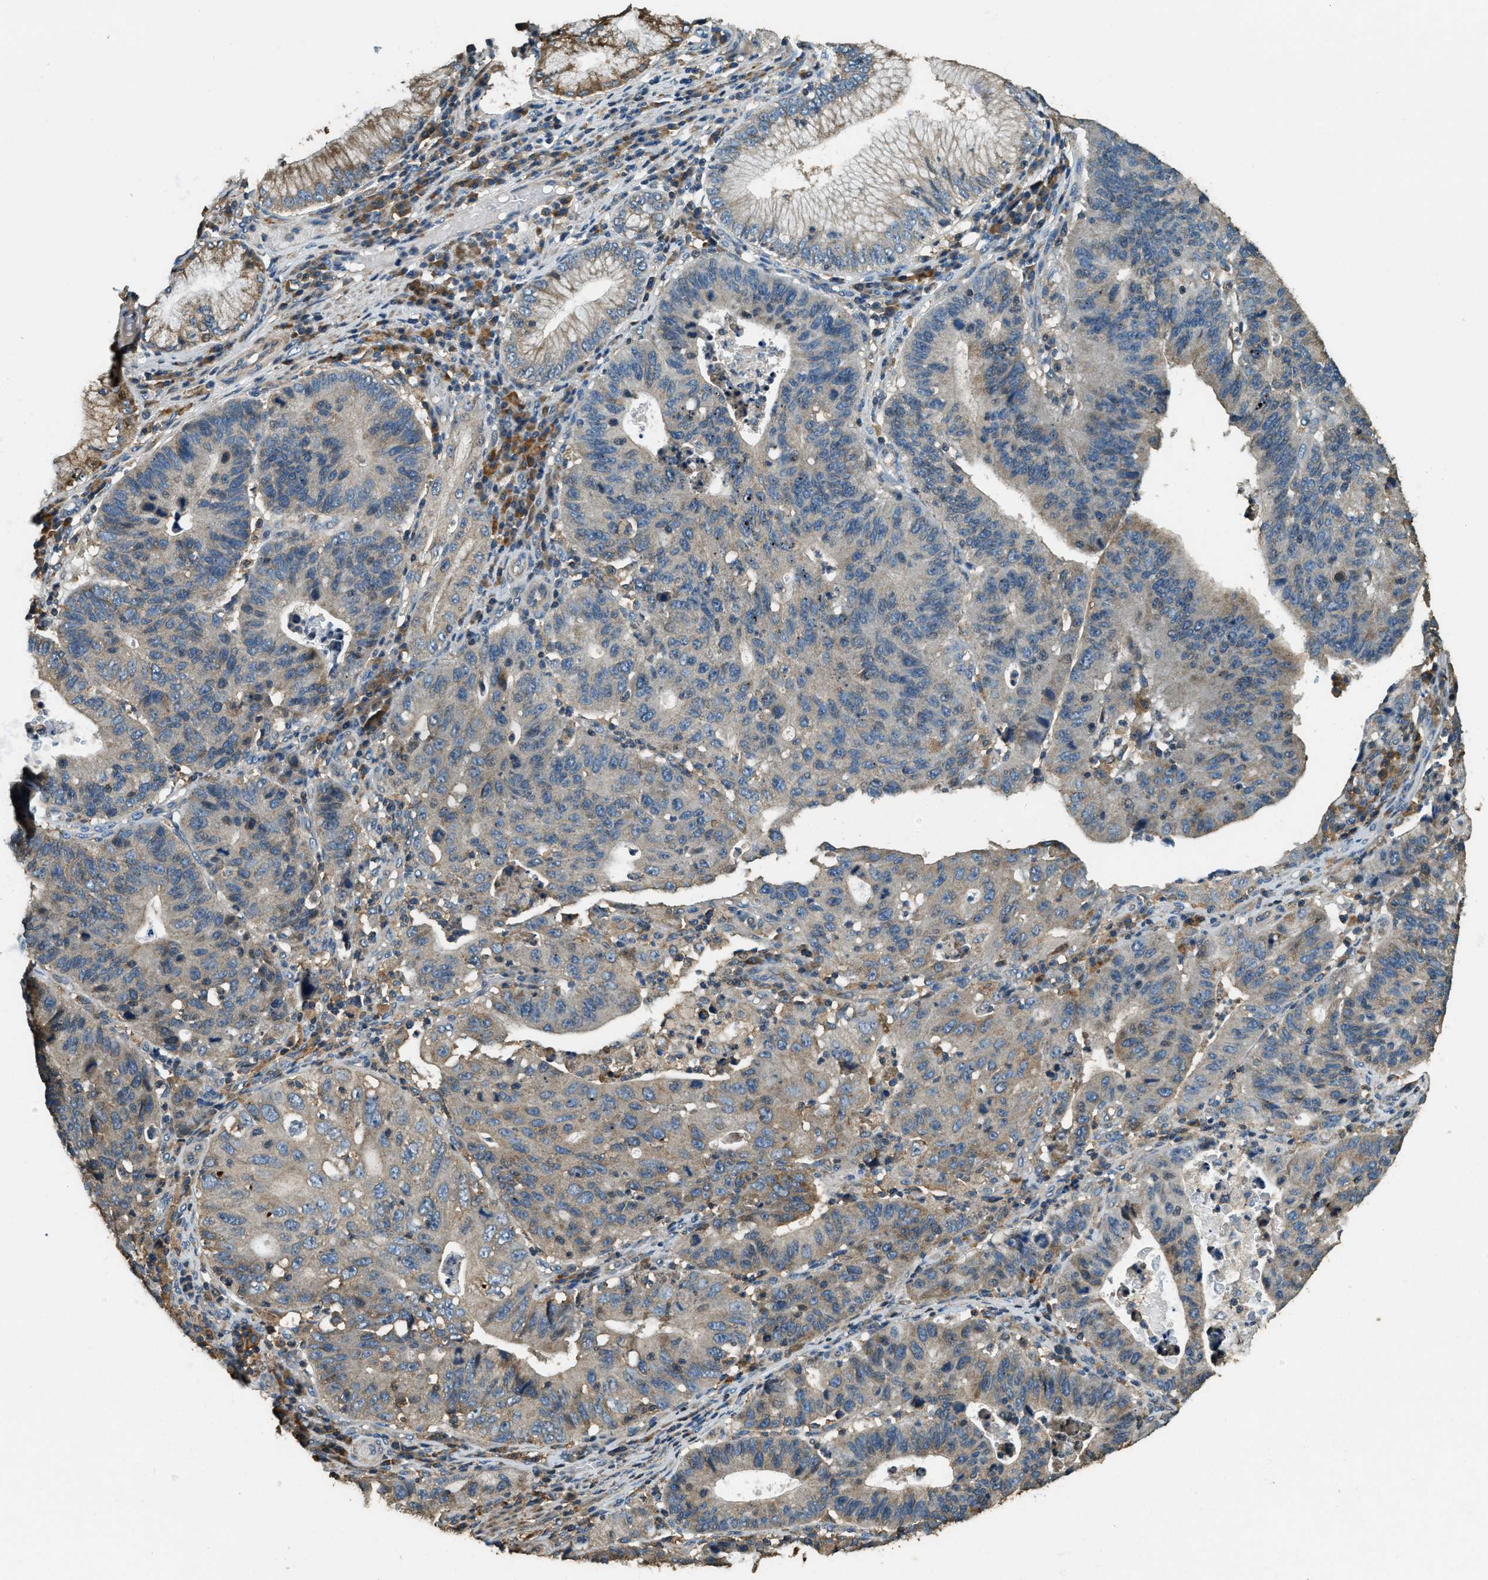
{"staining": {"intensity": "moderate", "quantity": "<25%", "location": "cytoplasmic/membranous"}, "tissue": "stomach cancer", "cell_type": "Tumor cells", "image_type": "cancer", "snomed": [{"axis": "morphology", "description": "Adenocarcinoma, NOS"}, {"axis": "topography", "description": "Stomach"}], "caption": "IHC (DAB (3,3'-diaminobenzidine)) staining of stomach cancer exhibits moderate cytoplasmic/membranous protein positivity in approximately <25% of tumor cells.", "gene": "ERGIC1", "patient": {"sex": "male", "age": 59}}